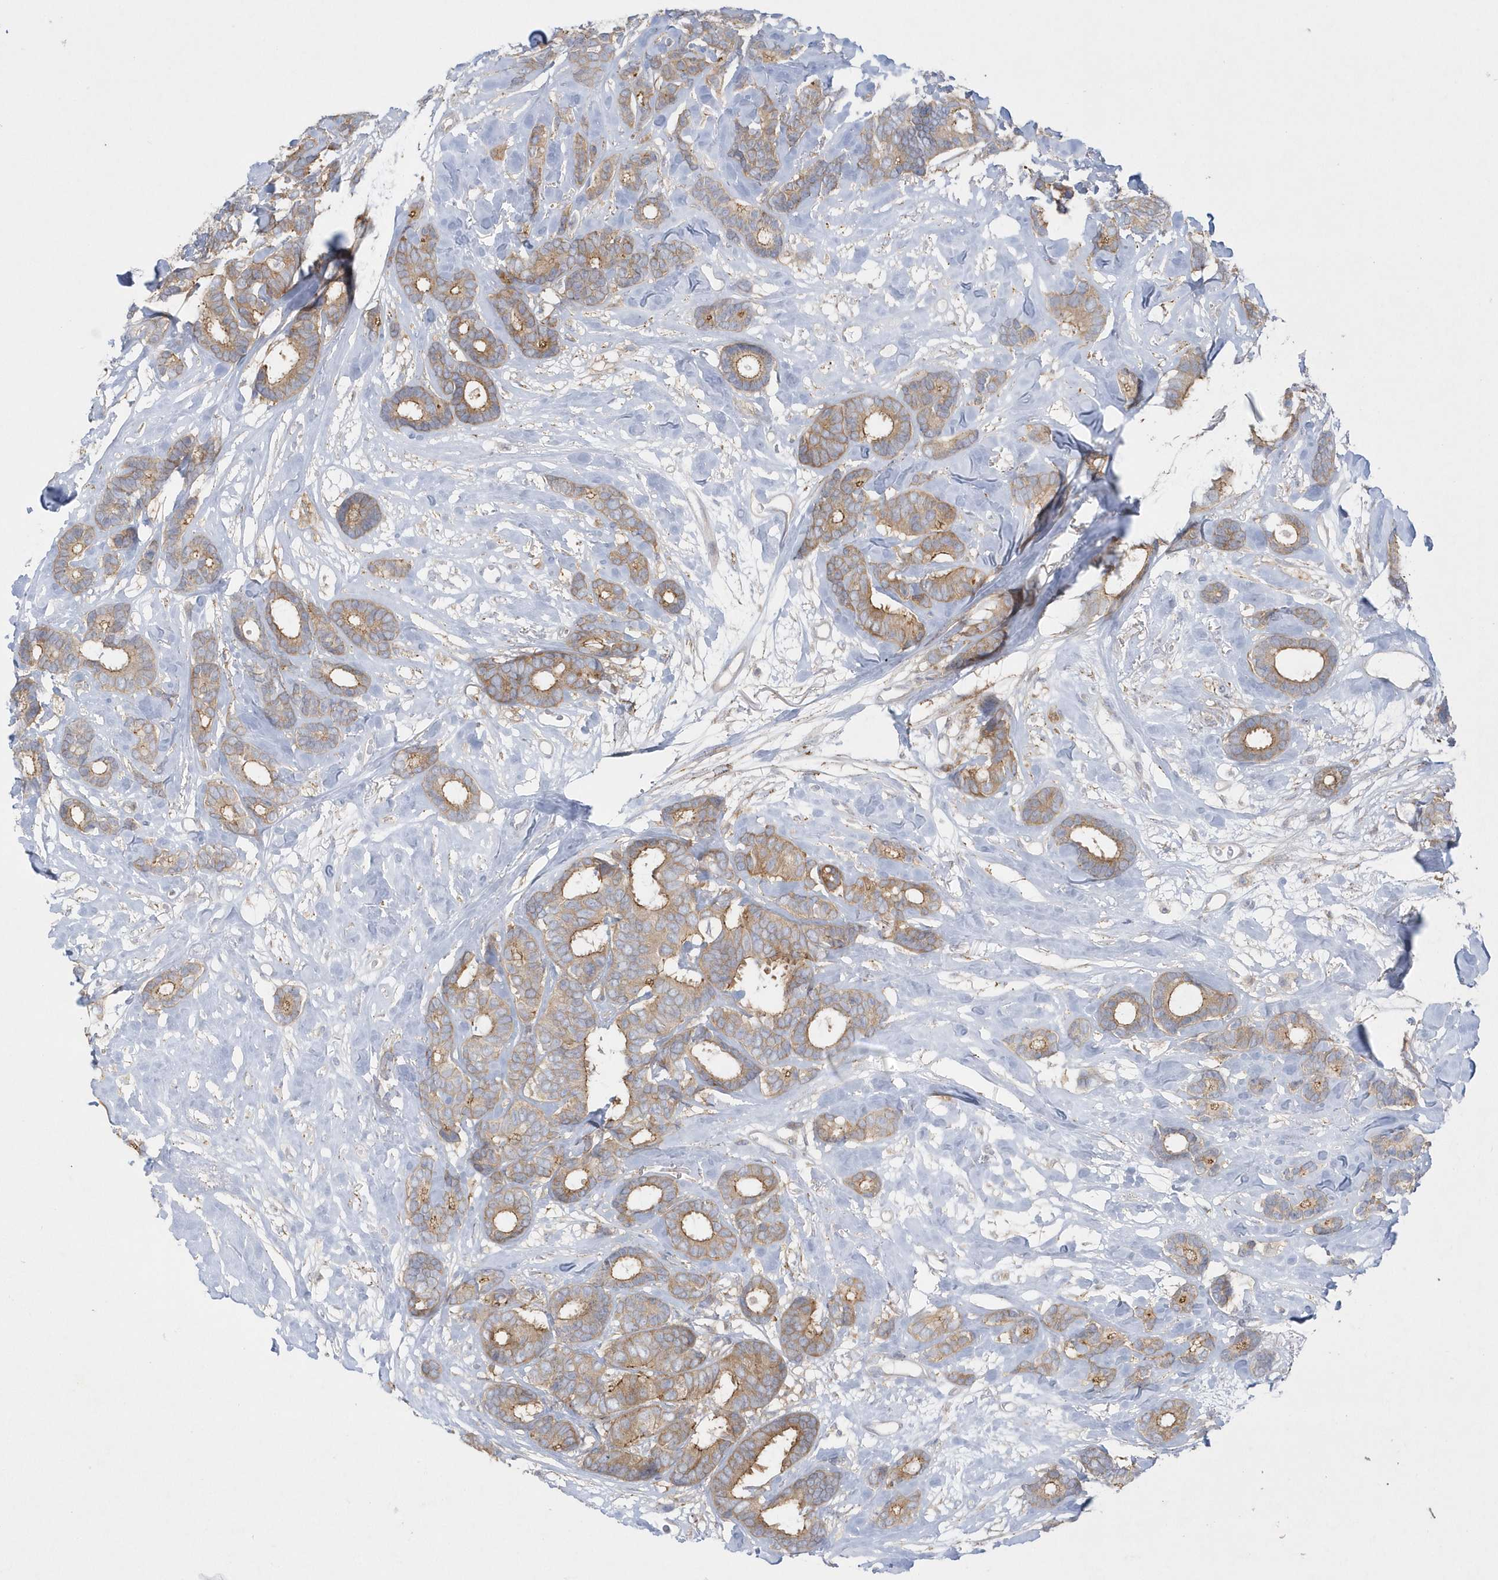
{"staining": {"intensity": "moderate", "quantity": ">75%", "location": "cytoplasmic/membranous"}, "tissue": "breast cancer", "cell_type": "Tumor cells", "image_type": "cancer", "snomed": [{"axis": "morphology", "description": "Duct carcinoma"}, {"axis": "topography", "description": "Breast"}], "caption": "Intraductal carcinoma (breast) stained for a protein (brown) shows moderate cytoplasmic/membranous positive staining in approximately >75% of tumor cells.", "gene": "DNAJC18", "patient": {"sex": "female", "age": 87}}